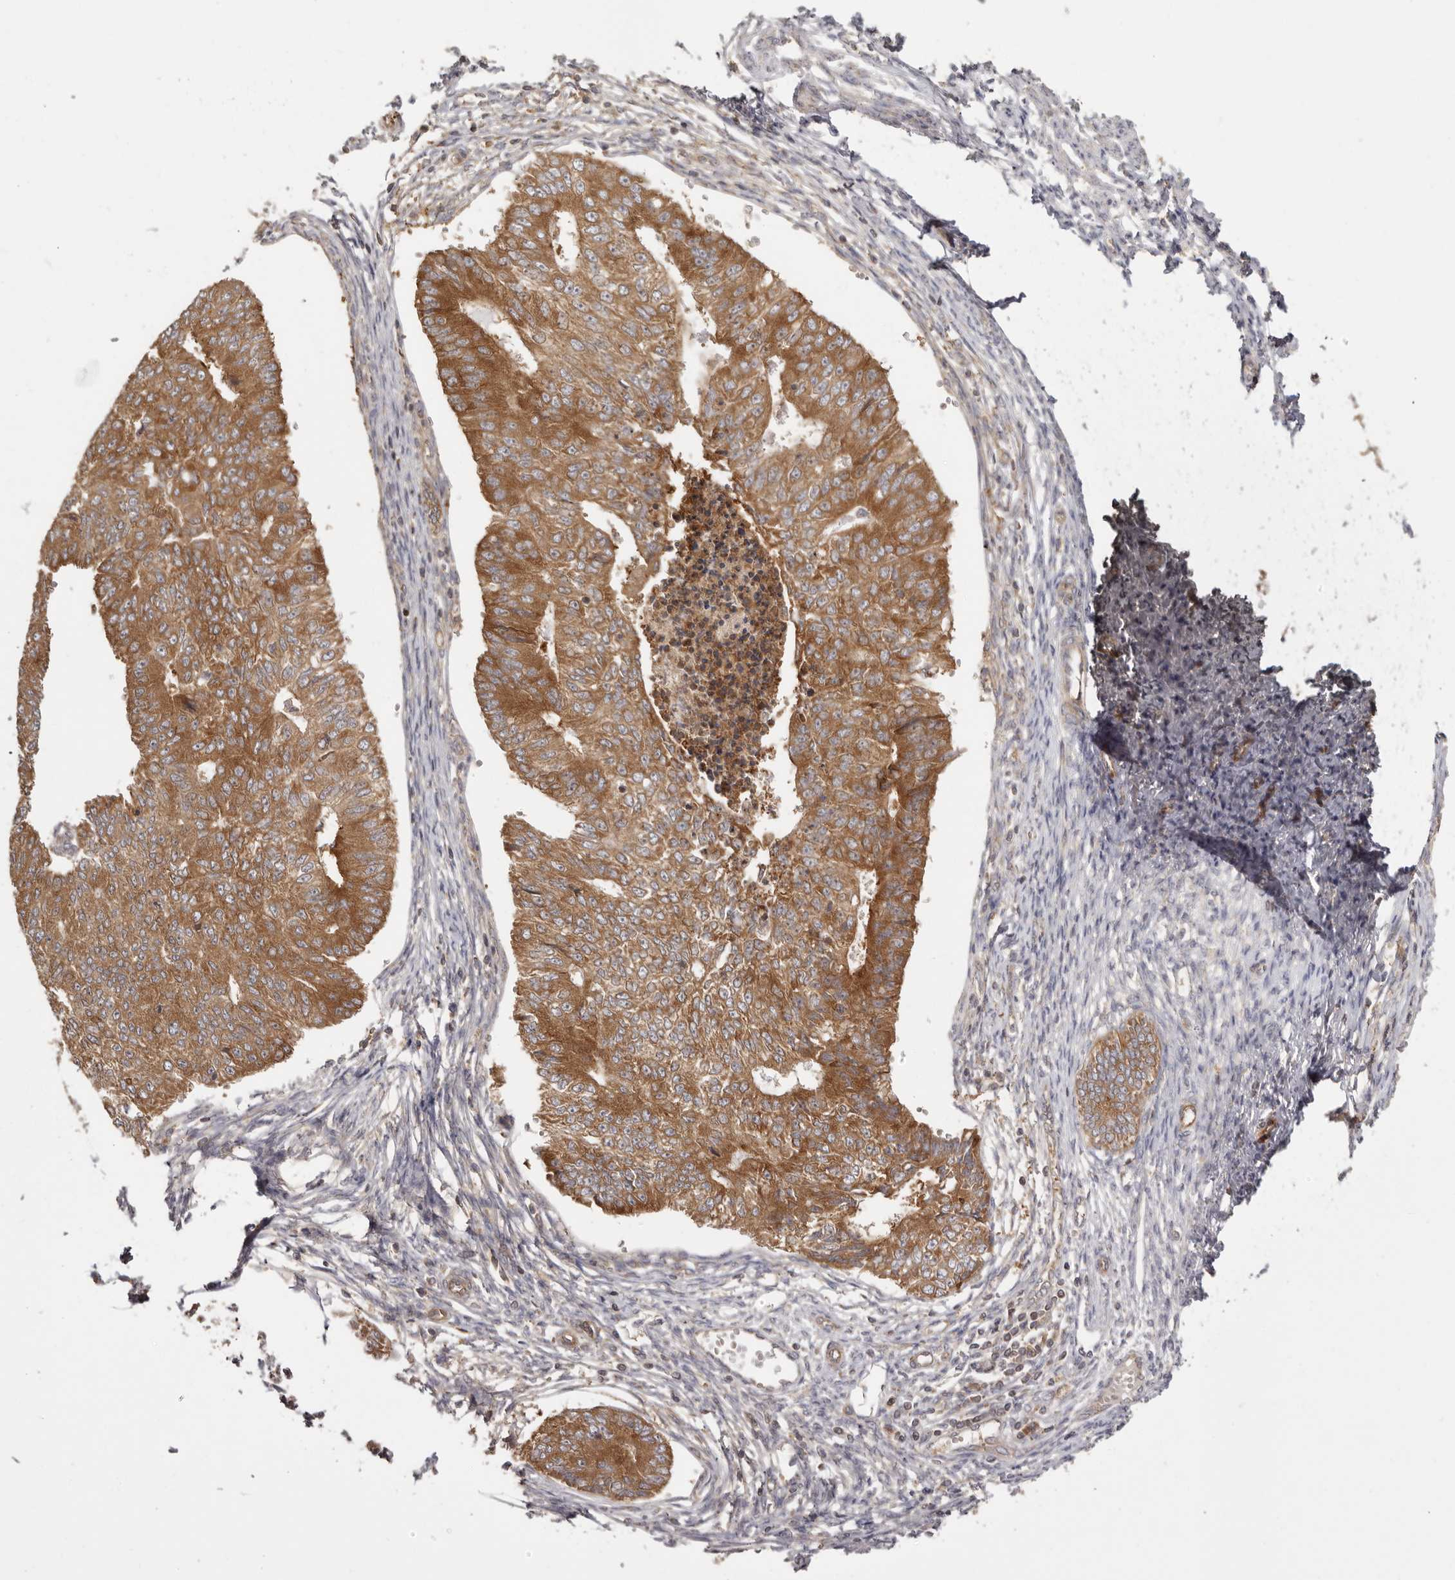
{"staining": {"intensity": "strong", "quantity": ">75%", "location": "cytoplasmic/membranous"}, "tissue": "endometrial cancer", "cell_type": "Tumor cells", "image_type": "cancer", "snomed": [{"axis": "morphology", "description": "Adenocarcinoma, NOS"}, {"axis": "topography", "description": "Endometrium"}], "caption": "The photomicrograph exhibits a brown stain indicating the presence of a protein in the cytoplasmic/membranous of tumor cells in endometrial adenocarcinoma.", "gene": "EEF1E1", "patient": {"sex": "female", "age": 32}}